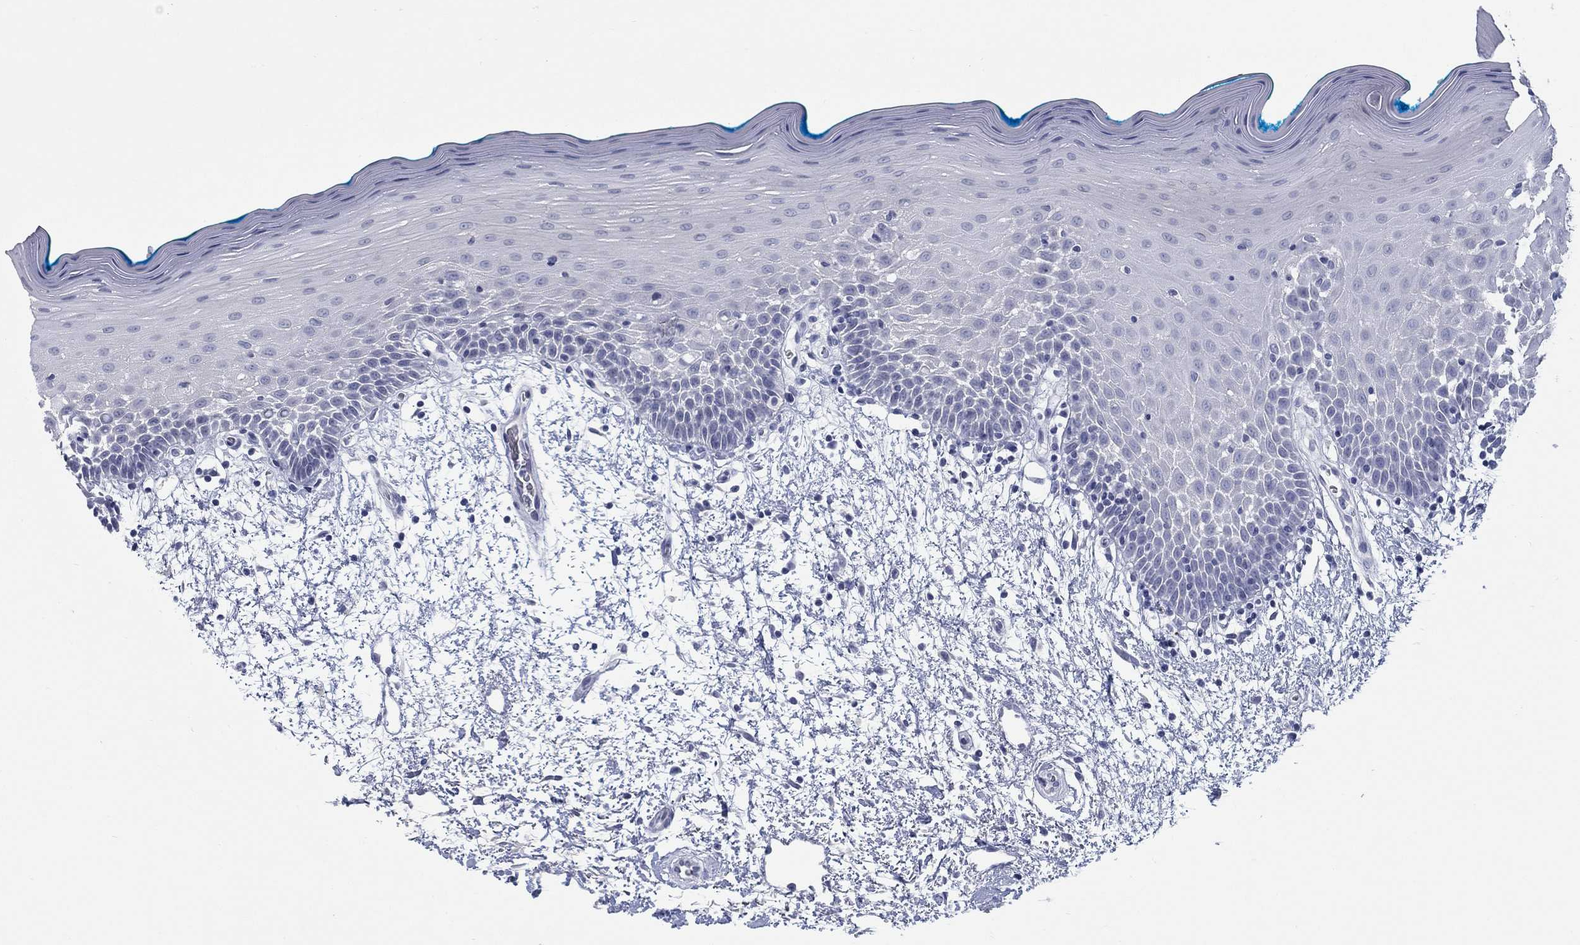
{"staining": {"intensity": "negative", "quantity": "none", "location": "none"}, "tissue": "oral mucosa", "cell_type": "Squamous epithelial cells", "image_type": "normal", "snomed": [{"axis": "morphology", "description": "Normal tissue, NOS"}, {"axis": "morphology", "description": "Squamous cell carcinoma, NOS"}, {"axis": "topography", "description": "Oral tissue"}, {"axis": "topography", "description": "Head-Neck"}], "caption": "Immunohistochemistry of normal oral mucosa exhibits no expression in squamous epithelial cells. Nuclei are stained in blue.", "gene": "ATP6V1G2", "patient": {"sex": "female", "age": 75}}